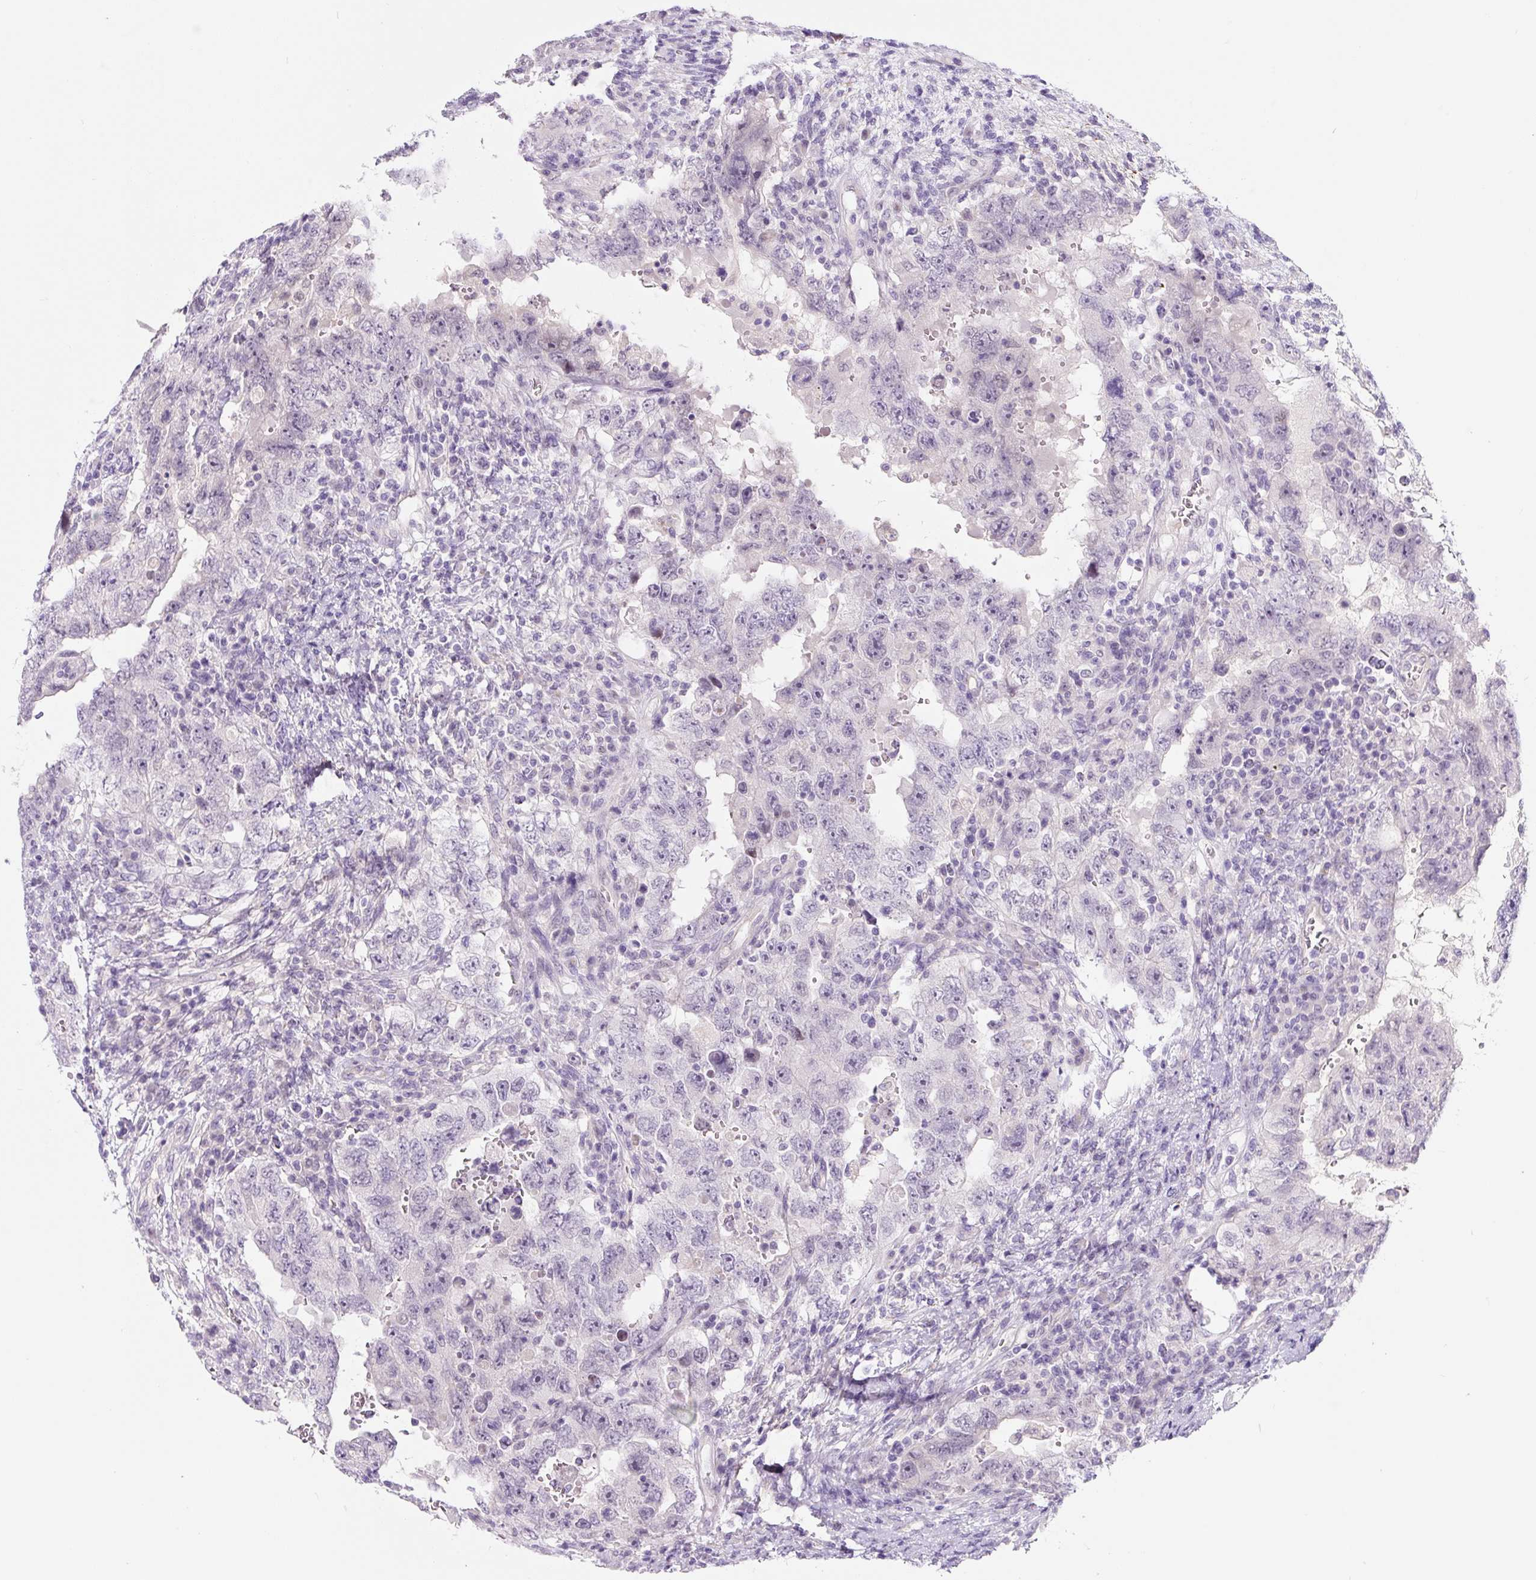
{"staining": {"intensity": "negative", "quantity": "none", "location": "none"}, "tissue": "testis cancer", "cell_type": "Tumor cells", "image_type": "cancer", "snomed": [{"axis": "morphology", "description": "Carcinoma, Embryonal, NOS"}, {"axis": "topography", "description": "Testis"}], "caption": "High magnification brightfield microscopy of testis cancer (embryonal carcinoma) stained with DAB (3,3'-diaminobenzidine) (brown) and counterstained with hematoxylin (blue): tumor cells show no significant positivity.", "gene": "CCL25", "patient": {"sex": "male", "age": 26}}